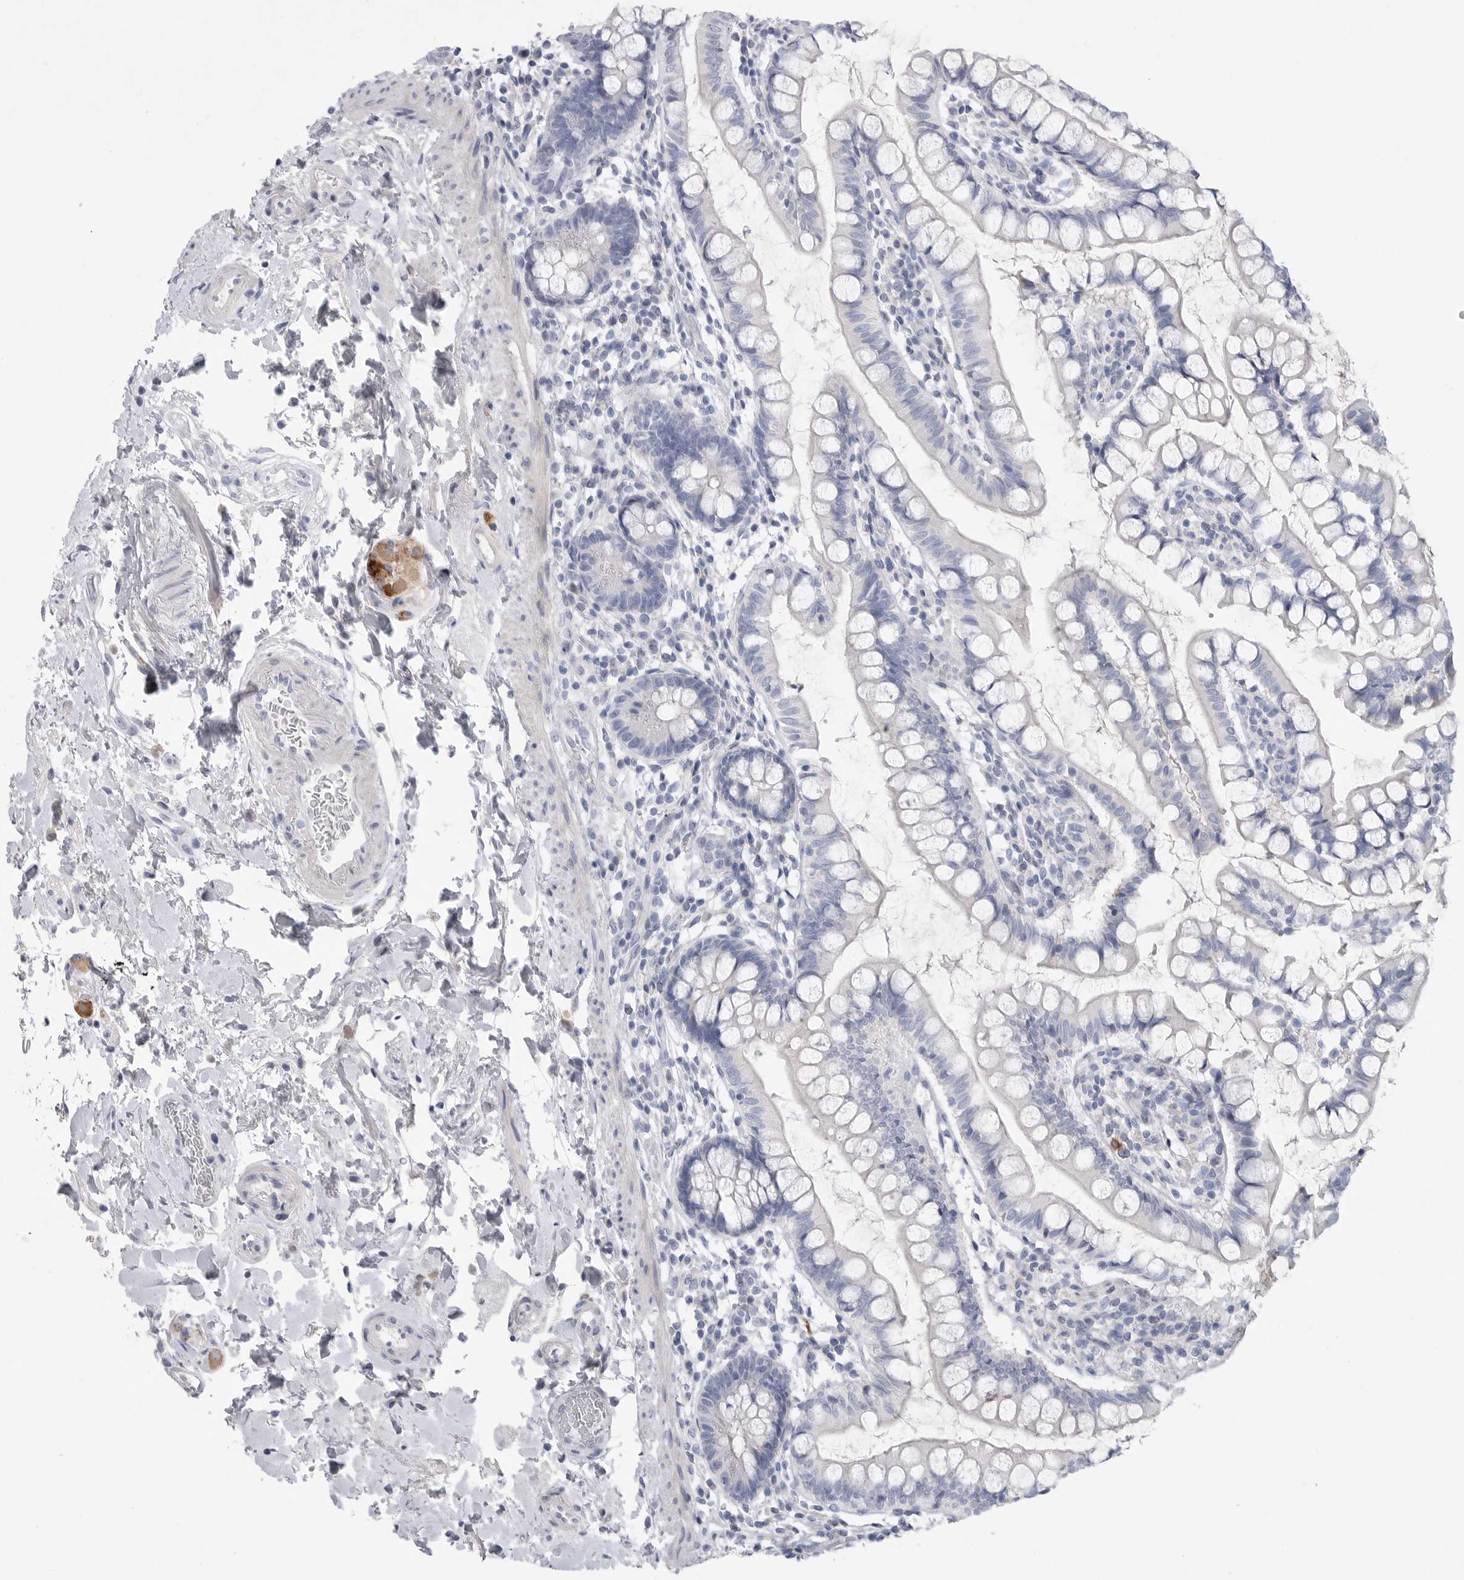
{"staining": {"intensity": "negative", "quantity": "none", "location": "none"}, "tissue": "small intestine", "cell_type": "Glandular cells", "image_type": "normal", "snomed": [{"axis": "morphology", "description": "Normal tissue, NOS"}, {"axis": "topography", "description": "Small intestine"}], "caption": "High magnification brightfield microscopy of unremarkable small intestine stained with DAB (brown) and counterstained with hematoxylin (blue): glandular cells show no significant staining.", "gene": "CAMK2B", "patient": {"sex": "female", "age": 84}}